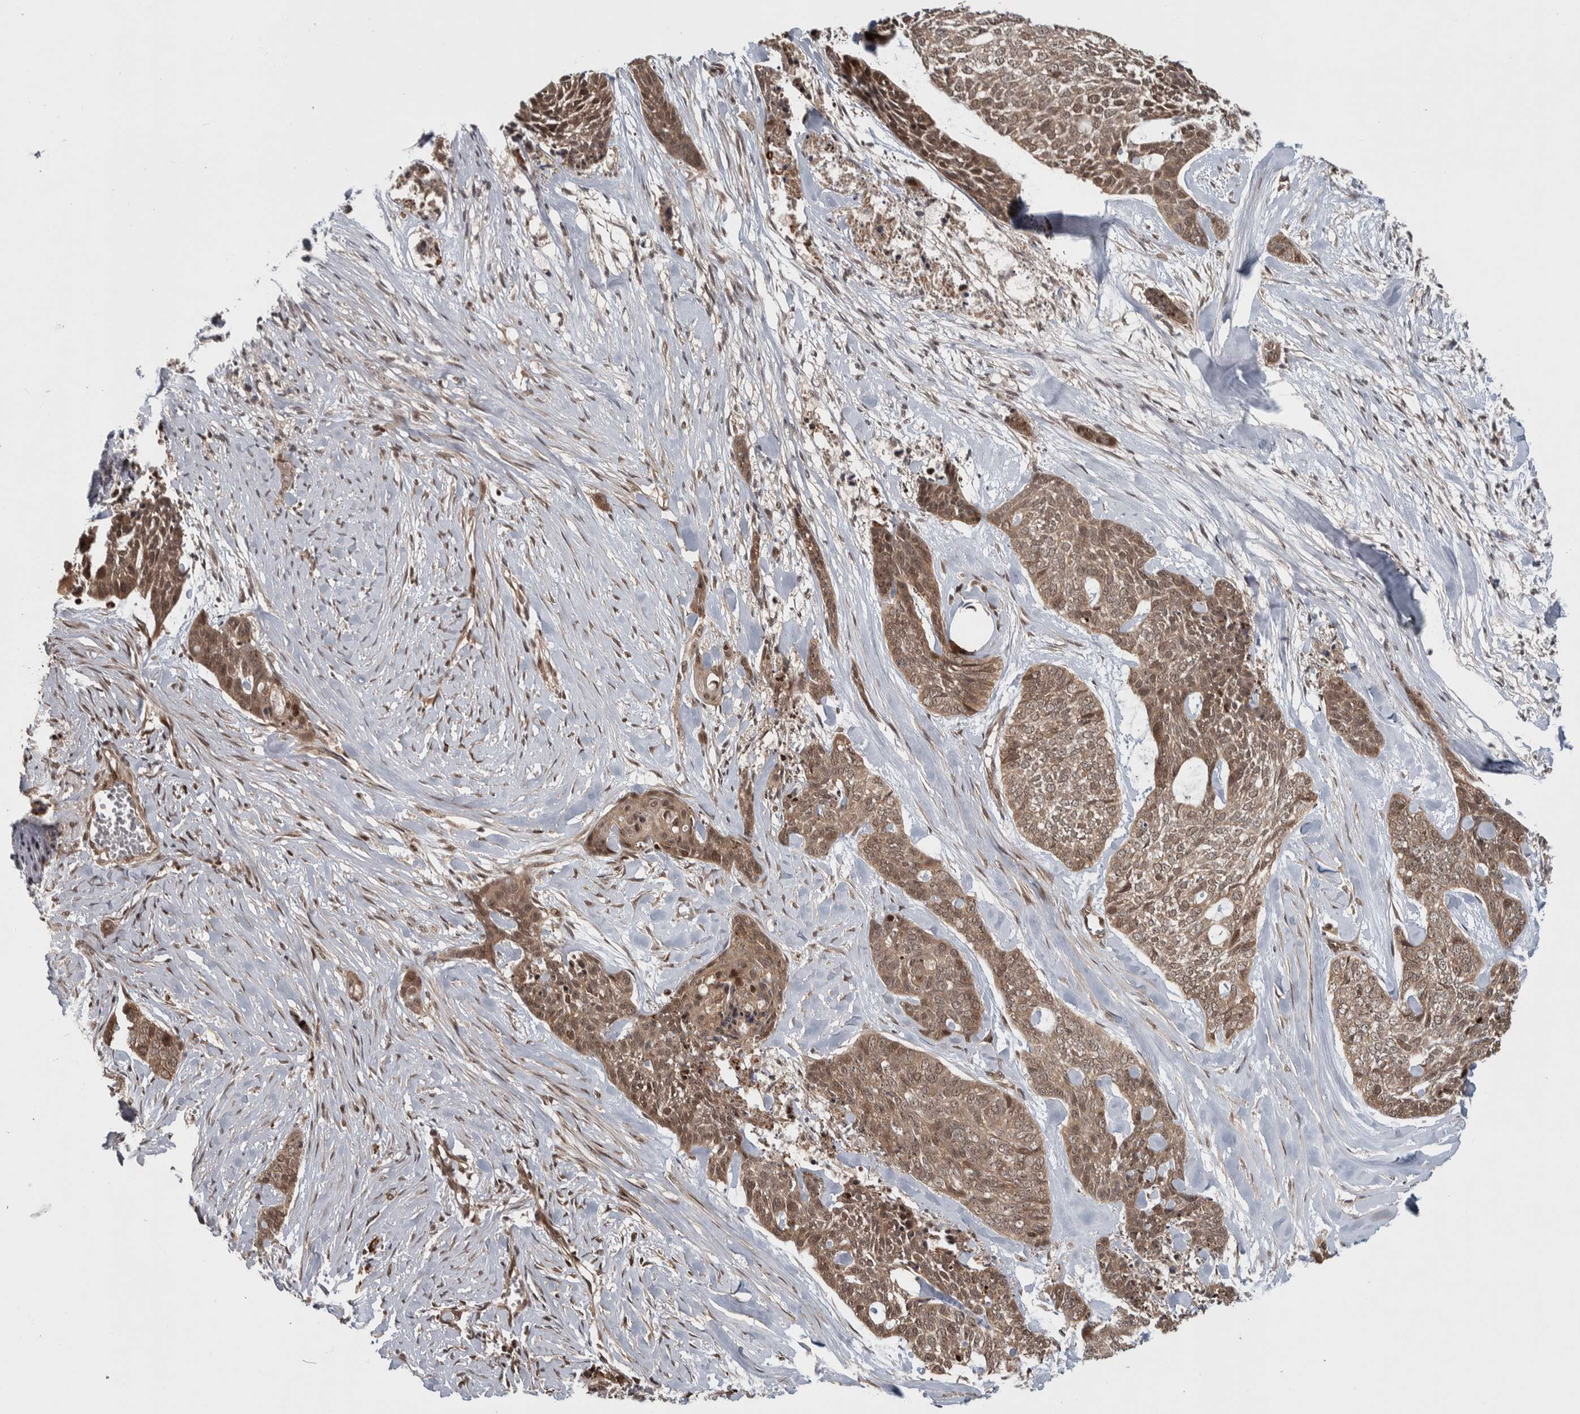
{"staining": {"intensity": "weak", "quantity": ">75%", "location": "cytoplasmic/membranous,nuclear"}, "tissue": "skin cancer", "cell_type": "Tumor cells", "image_type": "cancer", "snomed": [{"axis": "morphology", "description": "Basal cell carcinoma"}, {"axis": "topography", "description": "Skin"}], "caption": "This is a histology image of immunohistochemistry staining of basal cell carcinoma (skin), which shows weak positivity in the cytoplasmic/membranous and nuclear of tumor cells.", "gene": "RPS6KA4", "patient": {"sex": "female", "age": 64}}